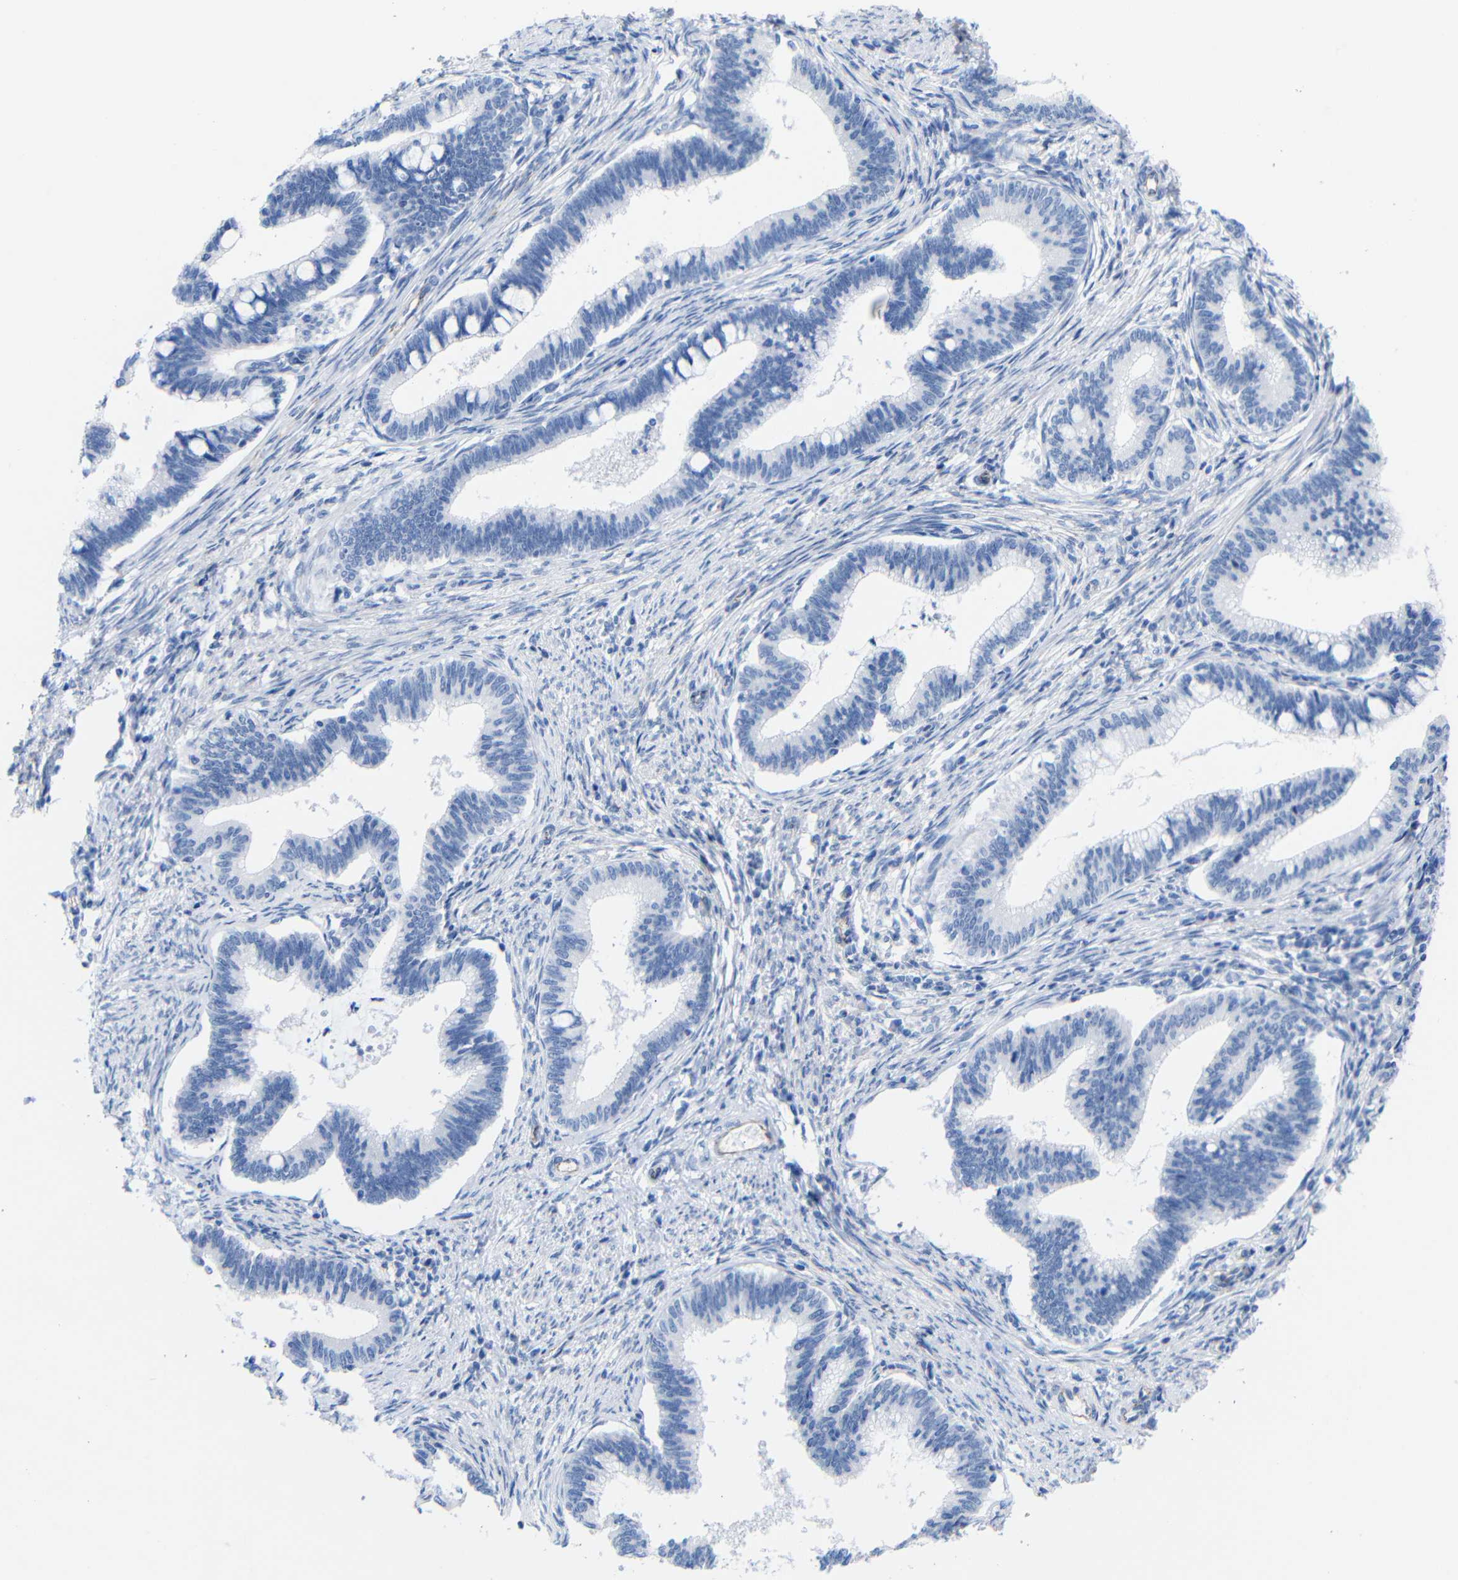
{"staining": {"intensity": "negative", "quantity": "none", "location": "none"}, "tissue": "cervical cancer", "cell_type": "Tumor cells", "image_type": "cancer", "snomed": [{"axis": "morphology", "description": "Adenocarcinoma, NOS"}, {"axis": "topography", "description": "Cervix"}], "caption": "Tumor cells show no significant positivity in cervical cancer (adenocarcinoma).", "gene": "CGNL1", "patient": {"sex": "female", "age": 36}}